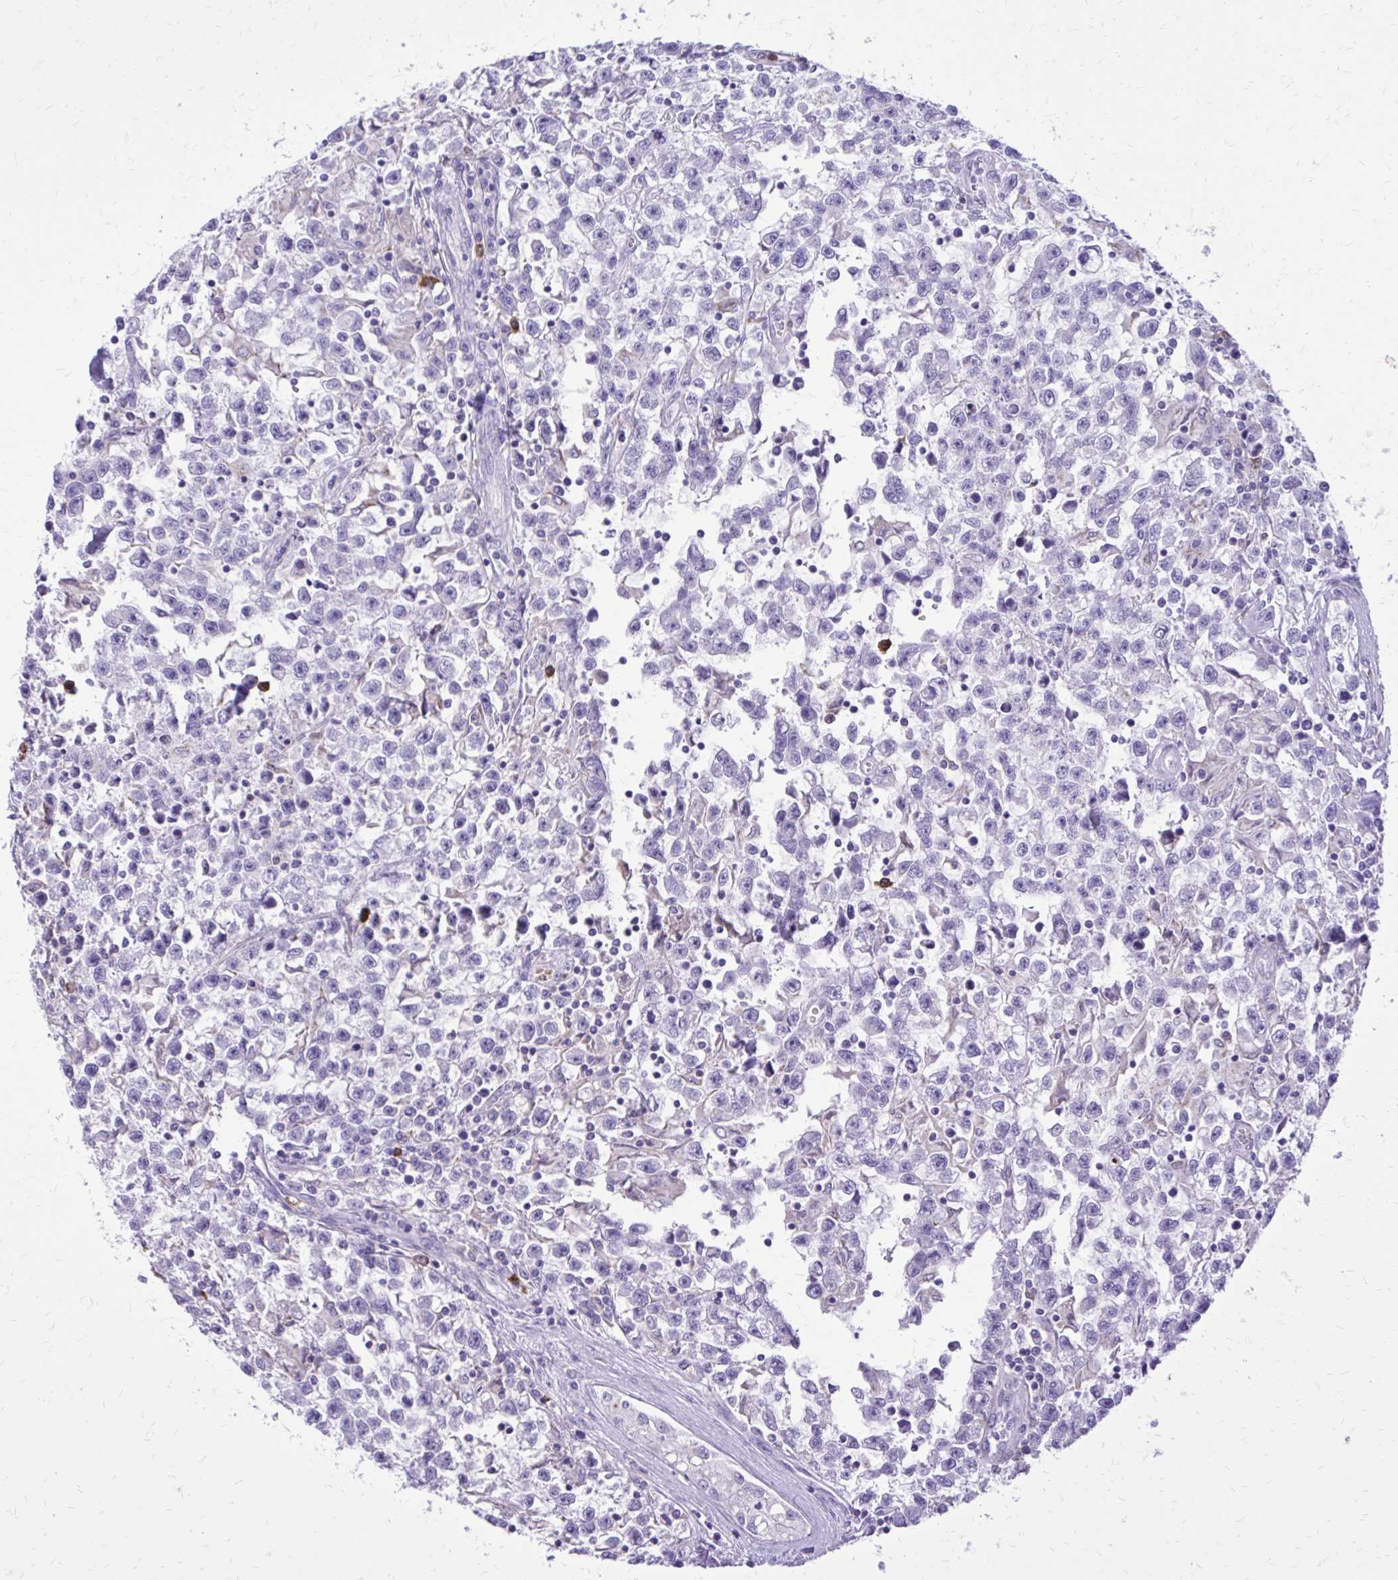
{"staining": {"intensity": "negative", "quantity": "none", "location": "none"}, "tissue": "testis cancer", "cell_type": "Tumor cells", "image_type": "cancer", "snomed": [{"axis": "morphology", "description": "Seminoma, NOS"}, {"axis": "topography", "description": "Testis"}], "caption": "Tumor cells show no significant protein positivity in testis cancer.", "gene": "CAT", "patient": {"sex": "male", "age": 31}}